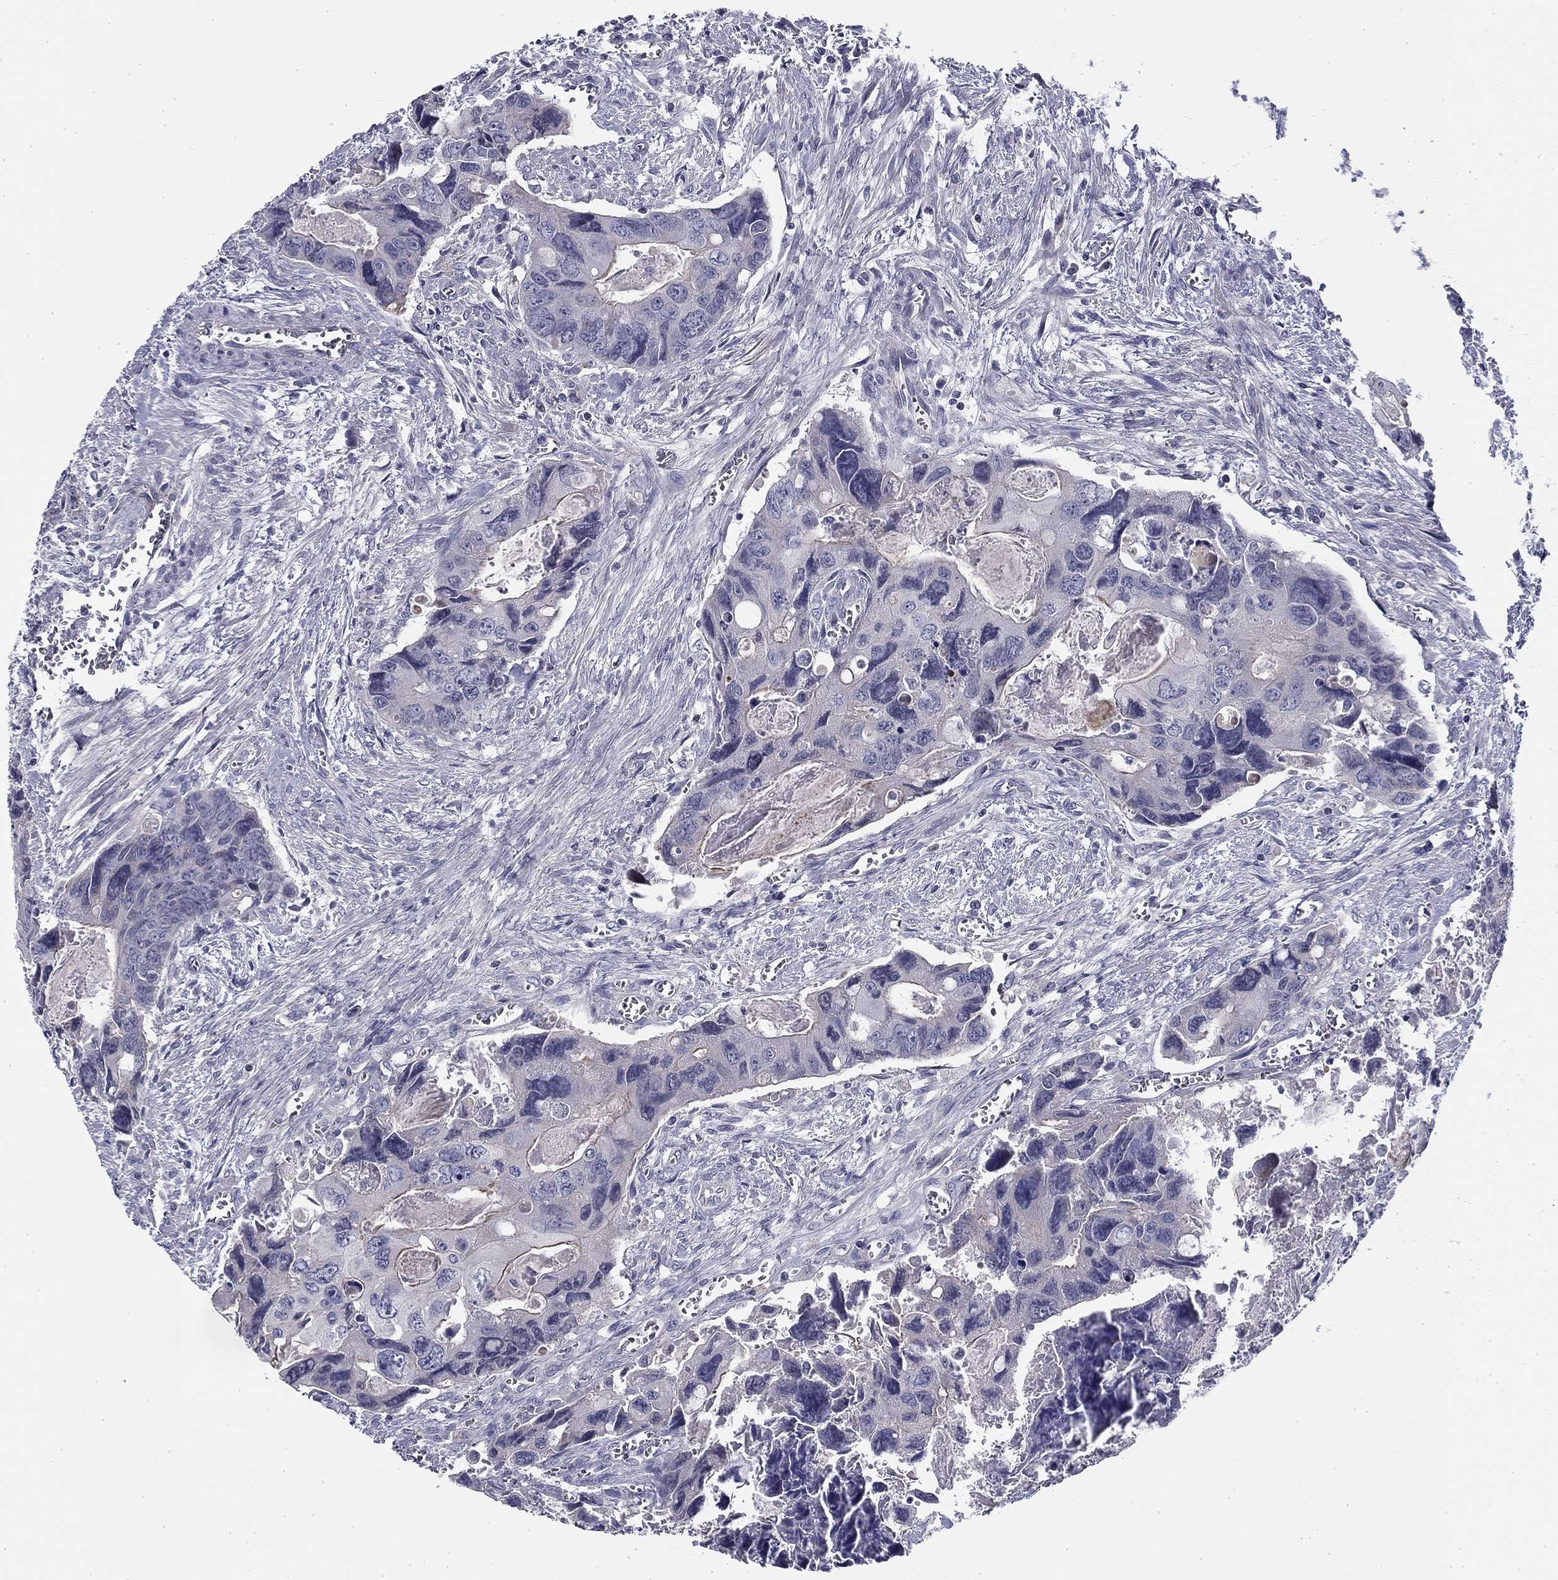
{"staining": {"intensity": "negative", "quantity": "none", "location": "none"}, "tissue": "colorectal cancer", "cell_type": "Tumor cells", "image_type": "cancer", "snomed": [{"axis": "morphology", "description": "Adenocarcinoma, NOS"}, {"axis": "topography", "description": "Rectum"}], "caption": "DAB (3,3'-diaminobenzidine) immunohistochemical staining of colorectal cancer (adenocarcinoma) exhibits no significant positivity in tumor cells. The staining was performed using DAB (3,3'-diaminobenzidine) to visualize the protein expression in brown, while the nuclei were stained in blue with hematoxylin (Magnification: 20x).", "gene": "CPLX4", "patient": {"sex": "male", "age": 62}}